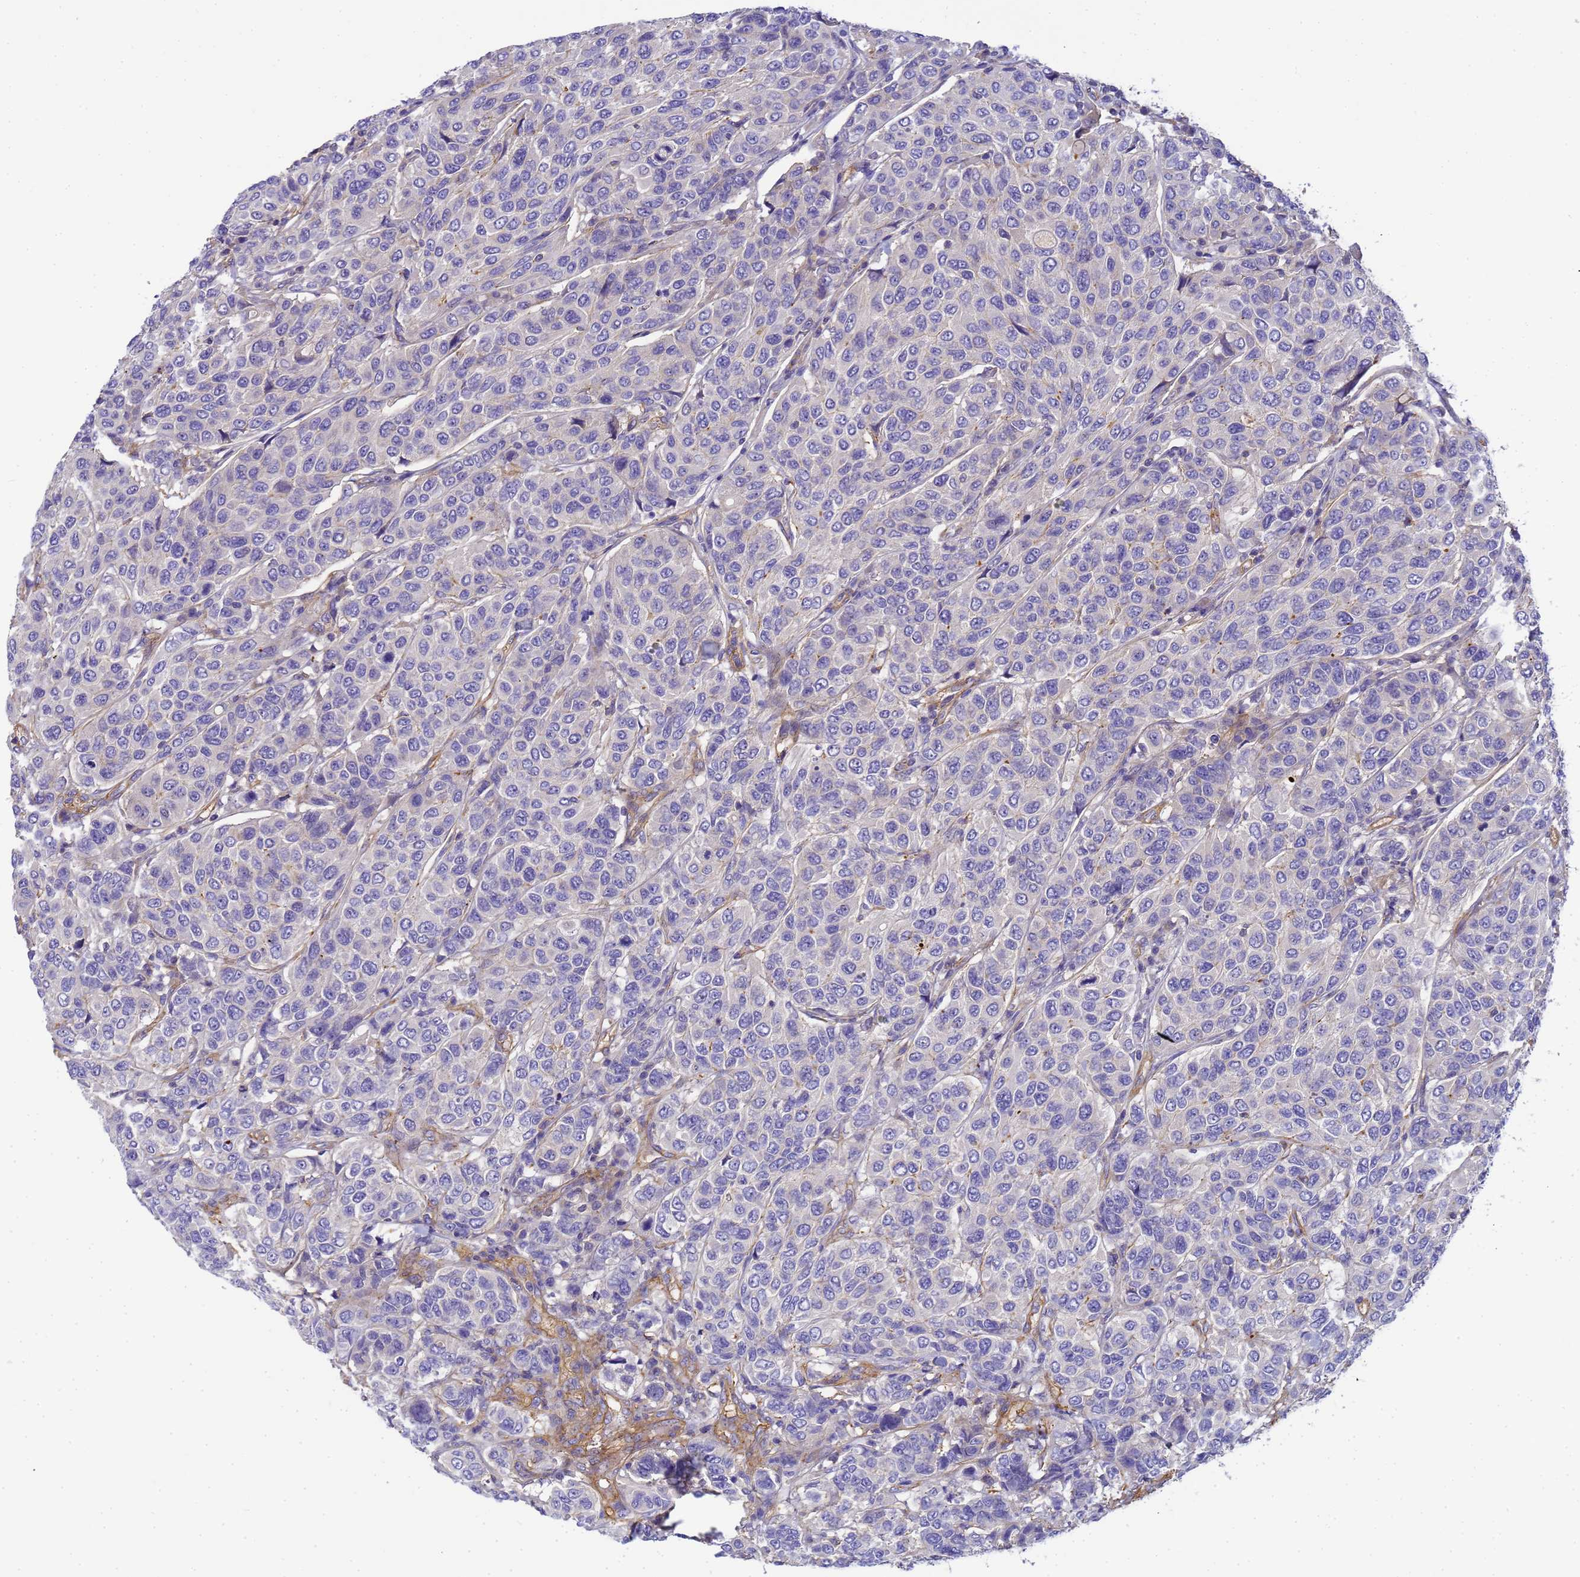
{"staining": {"intensity": "negative", "quantity": "none", "location": "none"}, "tissue": "breast cancer", "cell_type": "Tumor cells", "image_type": "cancer", "snomed": [{"axis": "morphology", "description": "Duct carcinoma"}, {"axis": "topography", "description": "Breast"}], "caption": "Immunohistochemistry histopathology image of neoplastic tissue: human breast cancer (intraductal carcinoma) stained with DAB (3,3'-diaminobenzidine) shows no significant protein staining in tumor cells.", "gene": "MYL12A", "patient": {"sex": "female", "age": 55}}